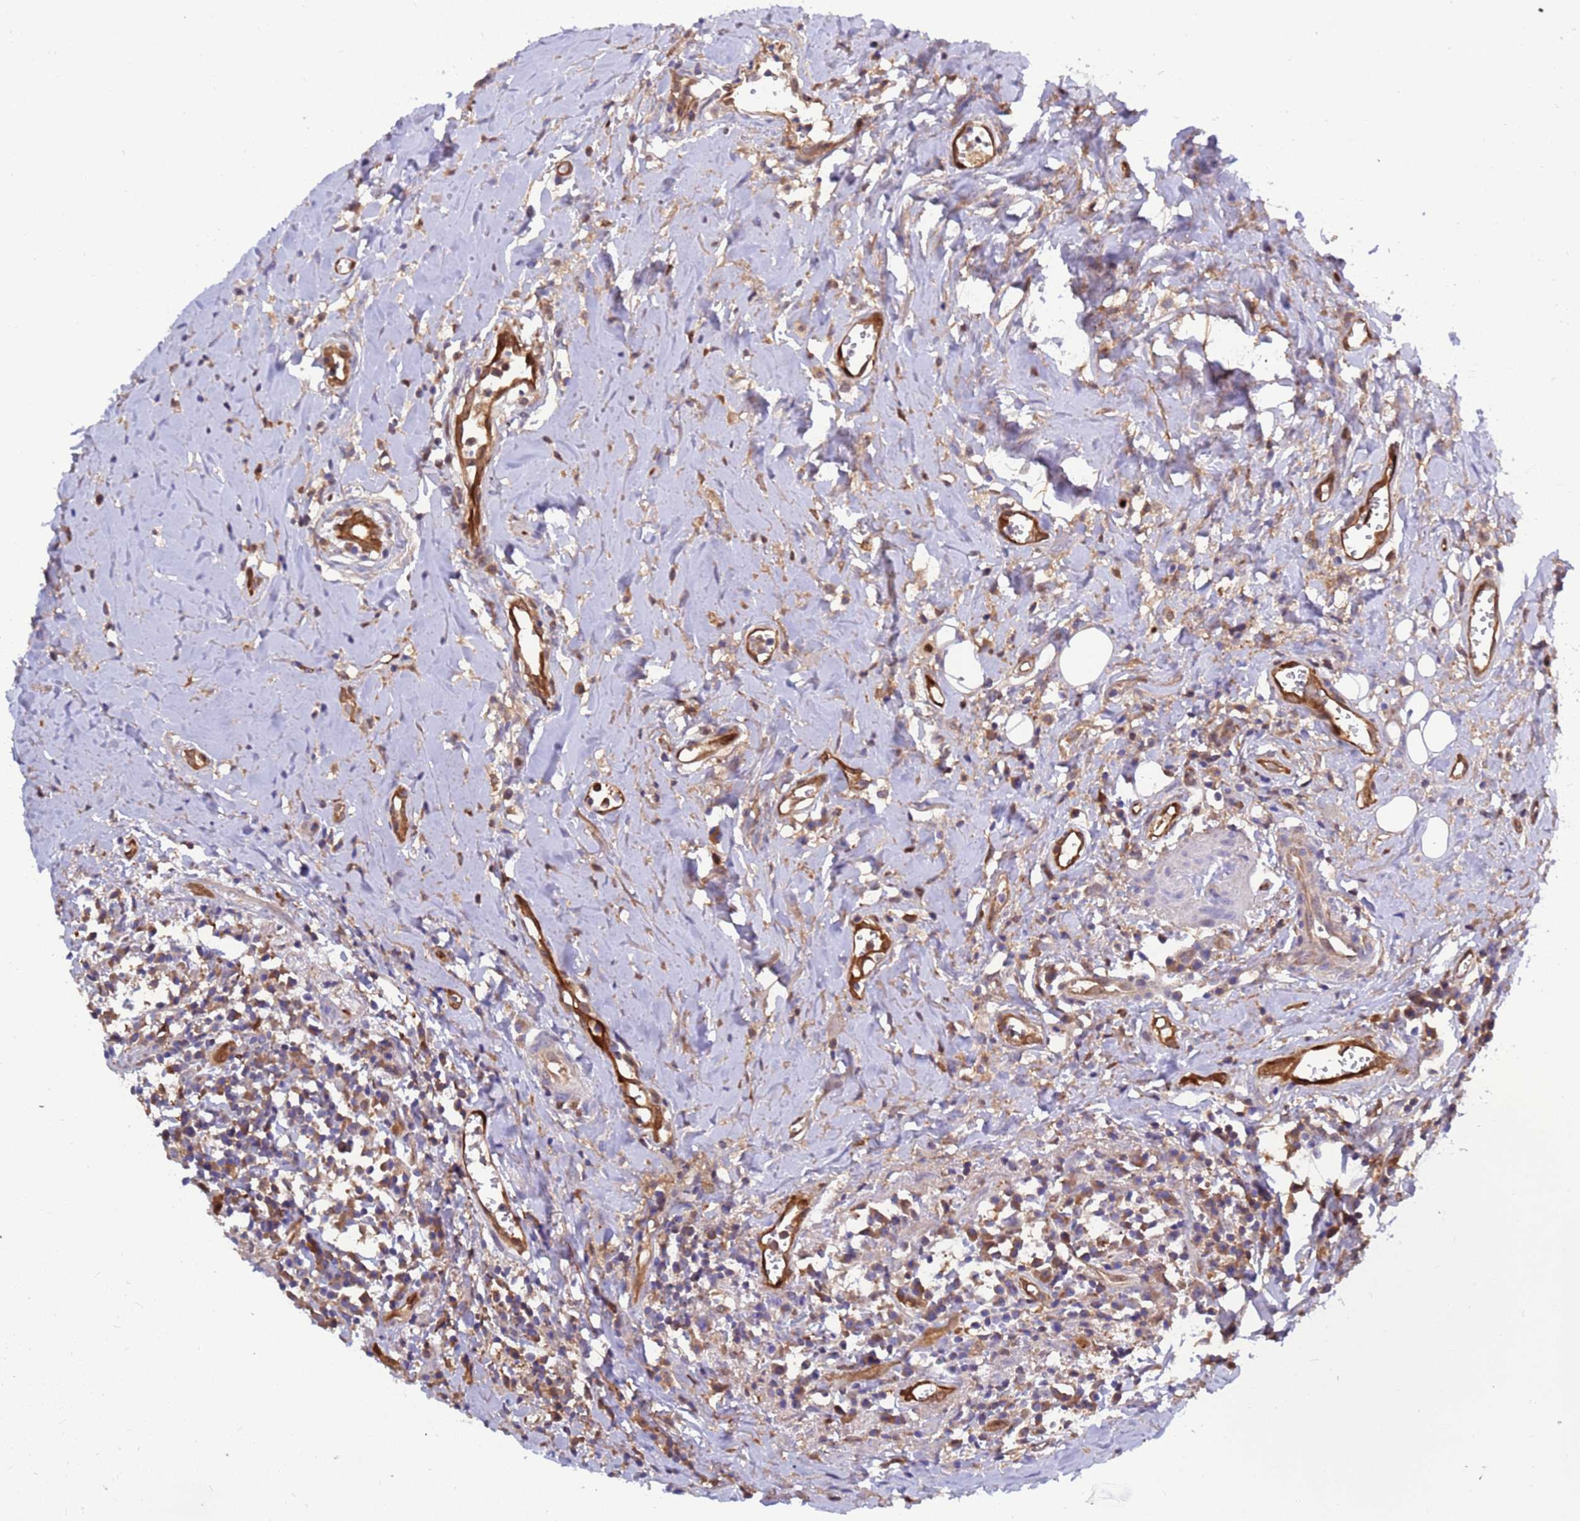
{"staining": {"intensity": "negative", "quantity": "none", "location": "none"}, "tissue": "head and neck cancer", "cell_type": "Tumor cells", "image_type": "cancer", "snomed": [{"axis": "morphology", "description": "Squamous cell carcinoma, NOS"}, {"axis": "topography", "description": "Head-Neck"}], "caption": "Squamous cell carcinoma (head and neck) stained for a protein using immunohistochemistry exhibits no staining tumor cells.", "gene": "FOXRED1", "patient": {"sex": "female", "age": 70}}